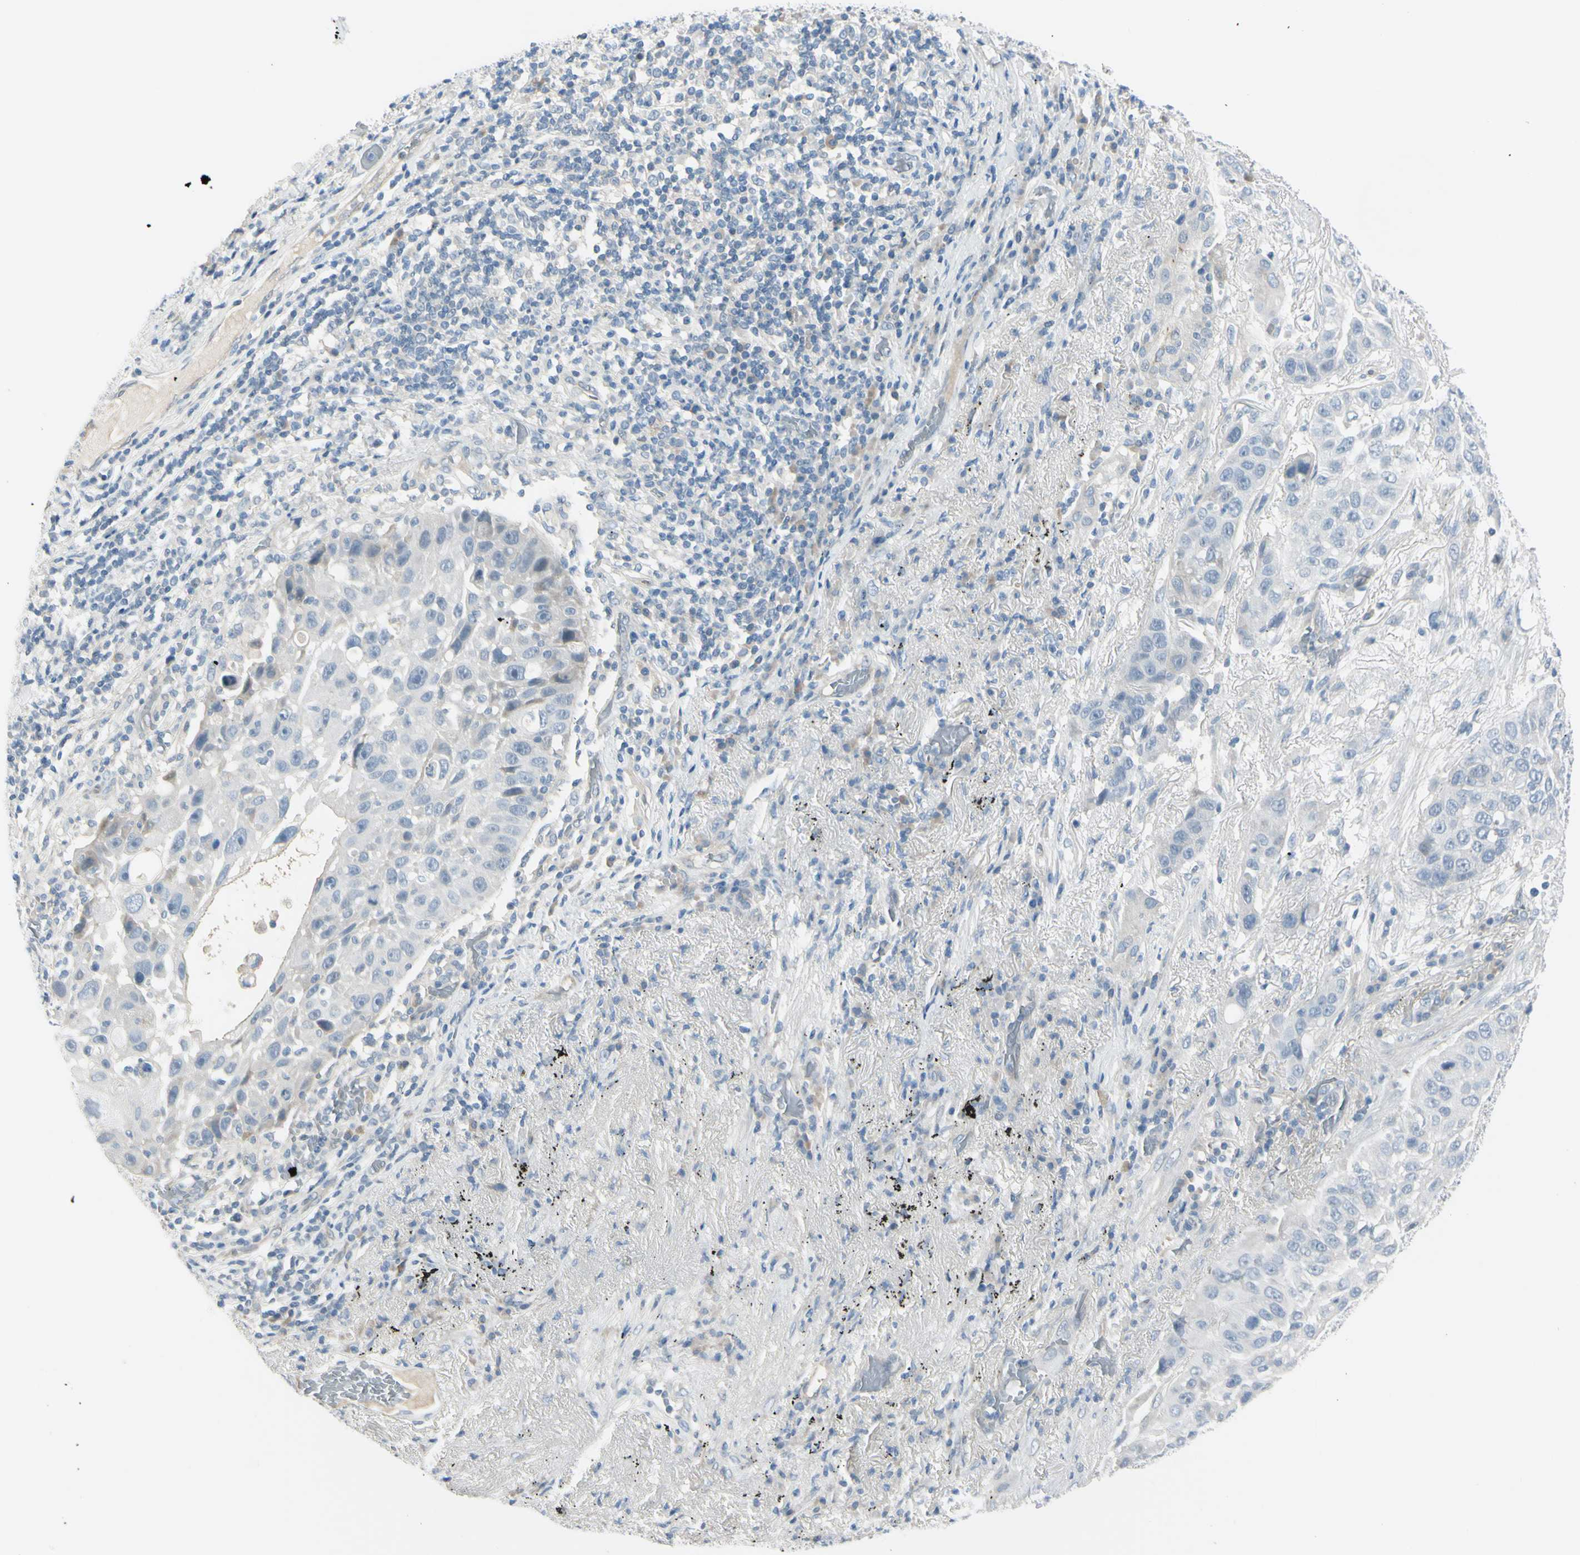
{"staining": {"intensity": "negative", "quantity": "none", "location": "none"}, "tissue": "lung cancer", "cell_type": "Tumor cells", "image_type": "cancer", "snomed": [{"axis": "morphology", "description": "Squamous cell carcinoma, NOS"}, {"axis": "topography", "description": "Lung"}], "caption": "Tumor cells are negative for protein expression in human lung cancer (squamous cell carcinoma). (DAB (3,3'-diaminobenzidine) immunohistochemistry (IHC), high magnification).", "gene": "ASB9", "patient": {"sex": "male", "age": 57}}